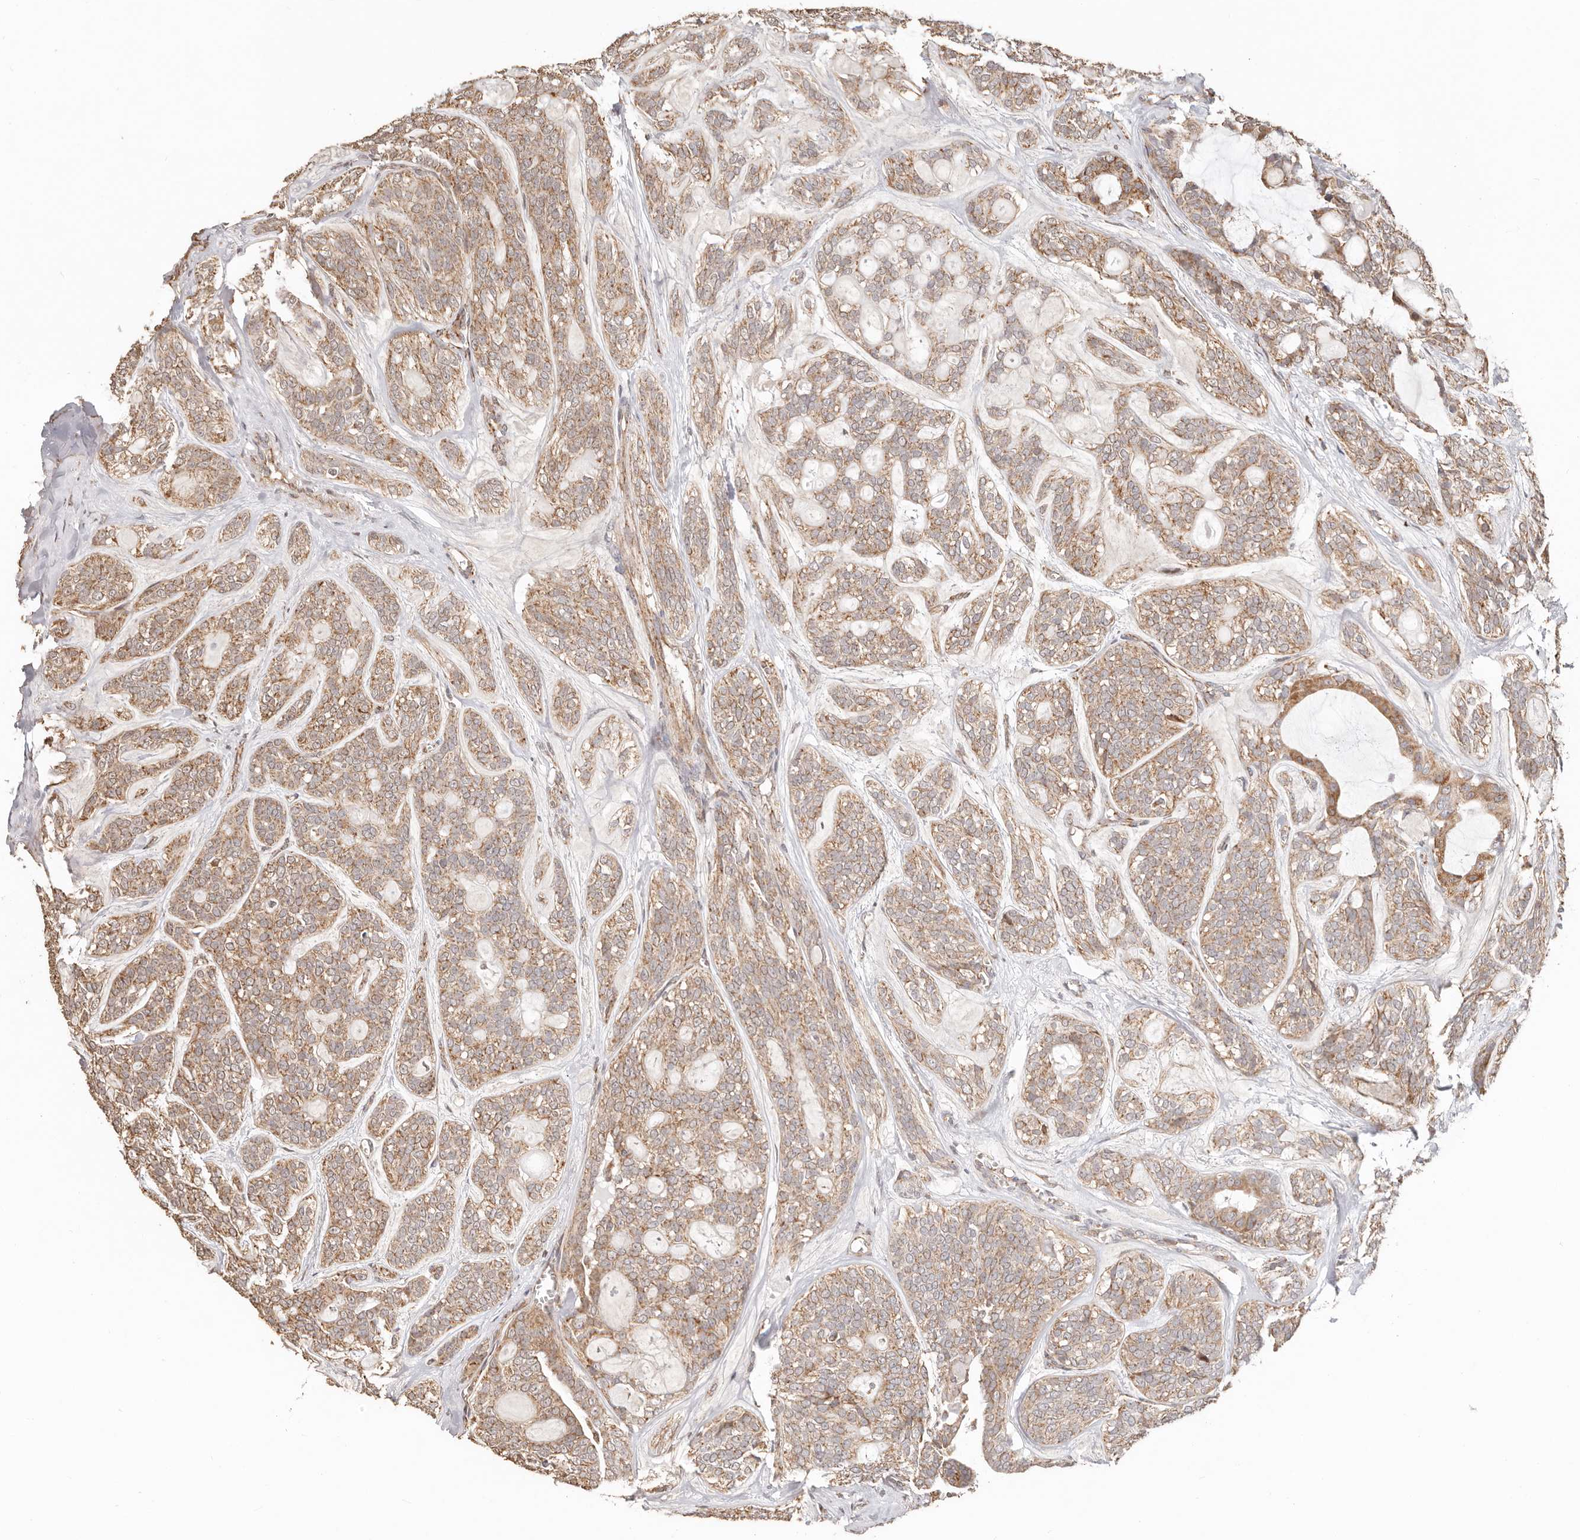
{"staining": {"intensity": "moderate", "quantity": ">75%", "location": "cytoplasmic/membranous"}, "tissue": "head and neck cancer", "cell_type": "Tumor cells", "image_type": "cancer", "snomed": [{"axis": "morphology", "description": "Adenocarcinoma, NOS"}, {"axis": "topography", "description": "Head-Neck"}], "caption": "DAB immunohistochemical staining of human head and neck adenocarcinoma demonstrates moderate cytoplasmic/membranous protein expression in approximately >75% of tumor cells. (brown staining indicates protein expression, while blue staining denotes nuclei).", "gene": "NDUFB11", "patient": {"sex": "male", "age": 66}}